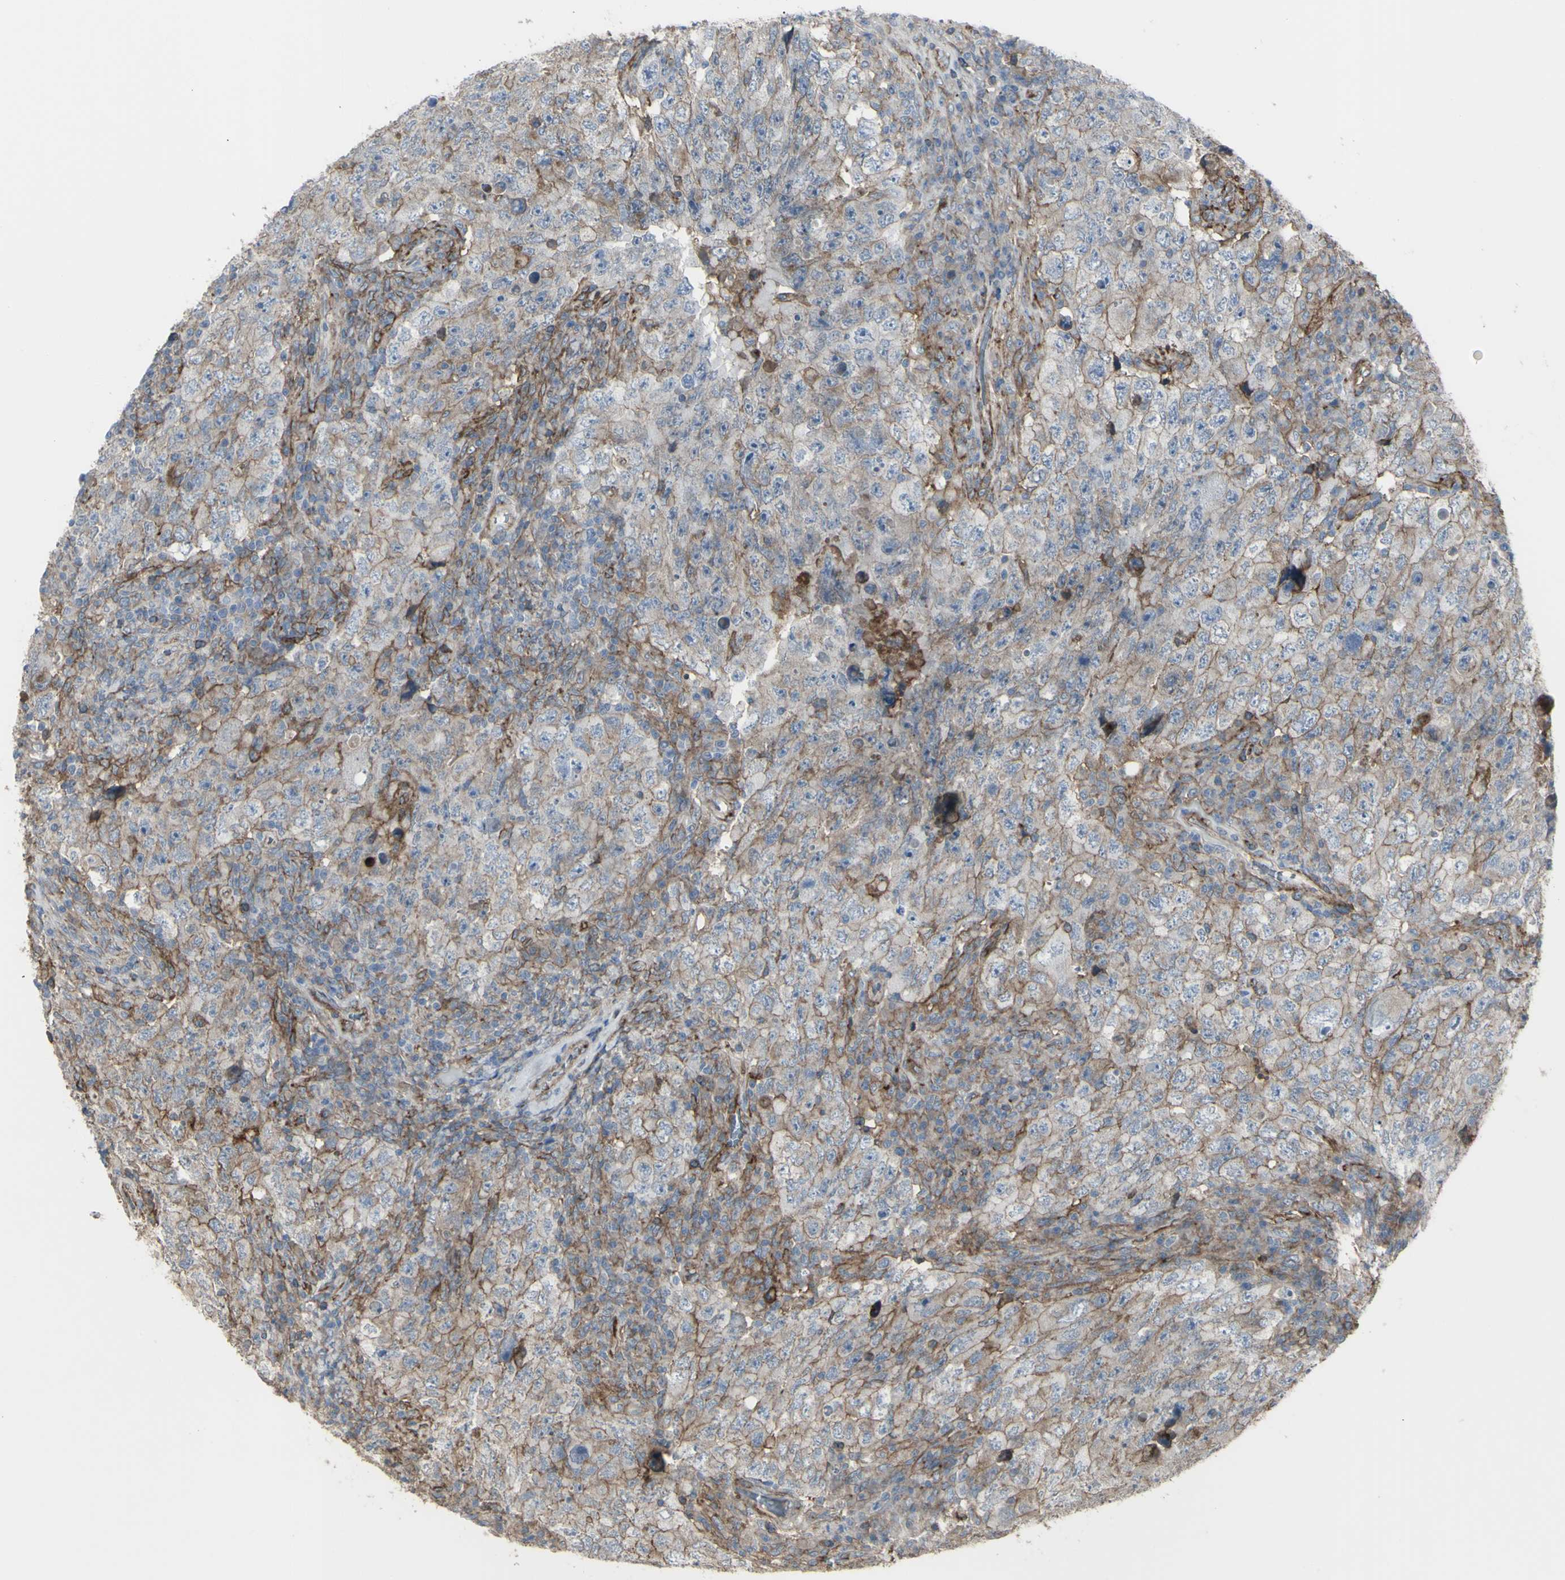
{"staining": {"intensity": "weak", "quantity": "25%-75%", "location": "cytoplasmic/membranous"}, "tissue": "testis cancer", "cell_type": "Tumor cells", "image_type": "cancer", "snomed": [{"axis": "morphology", "description": "Carcinoma, Embryonal, NOS"}, {"axis": "topography", "description": "Testis"}], "caption": "Embryonal carcinoma (testis) stained with a protein marker demonstrates weak staining in tumor cells.", "gene": "CD276", "patient": {"sex": "male", "age": 26}}